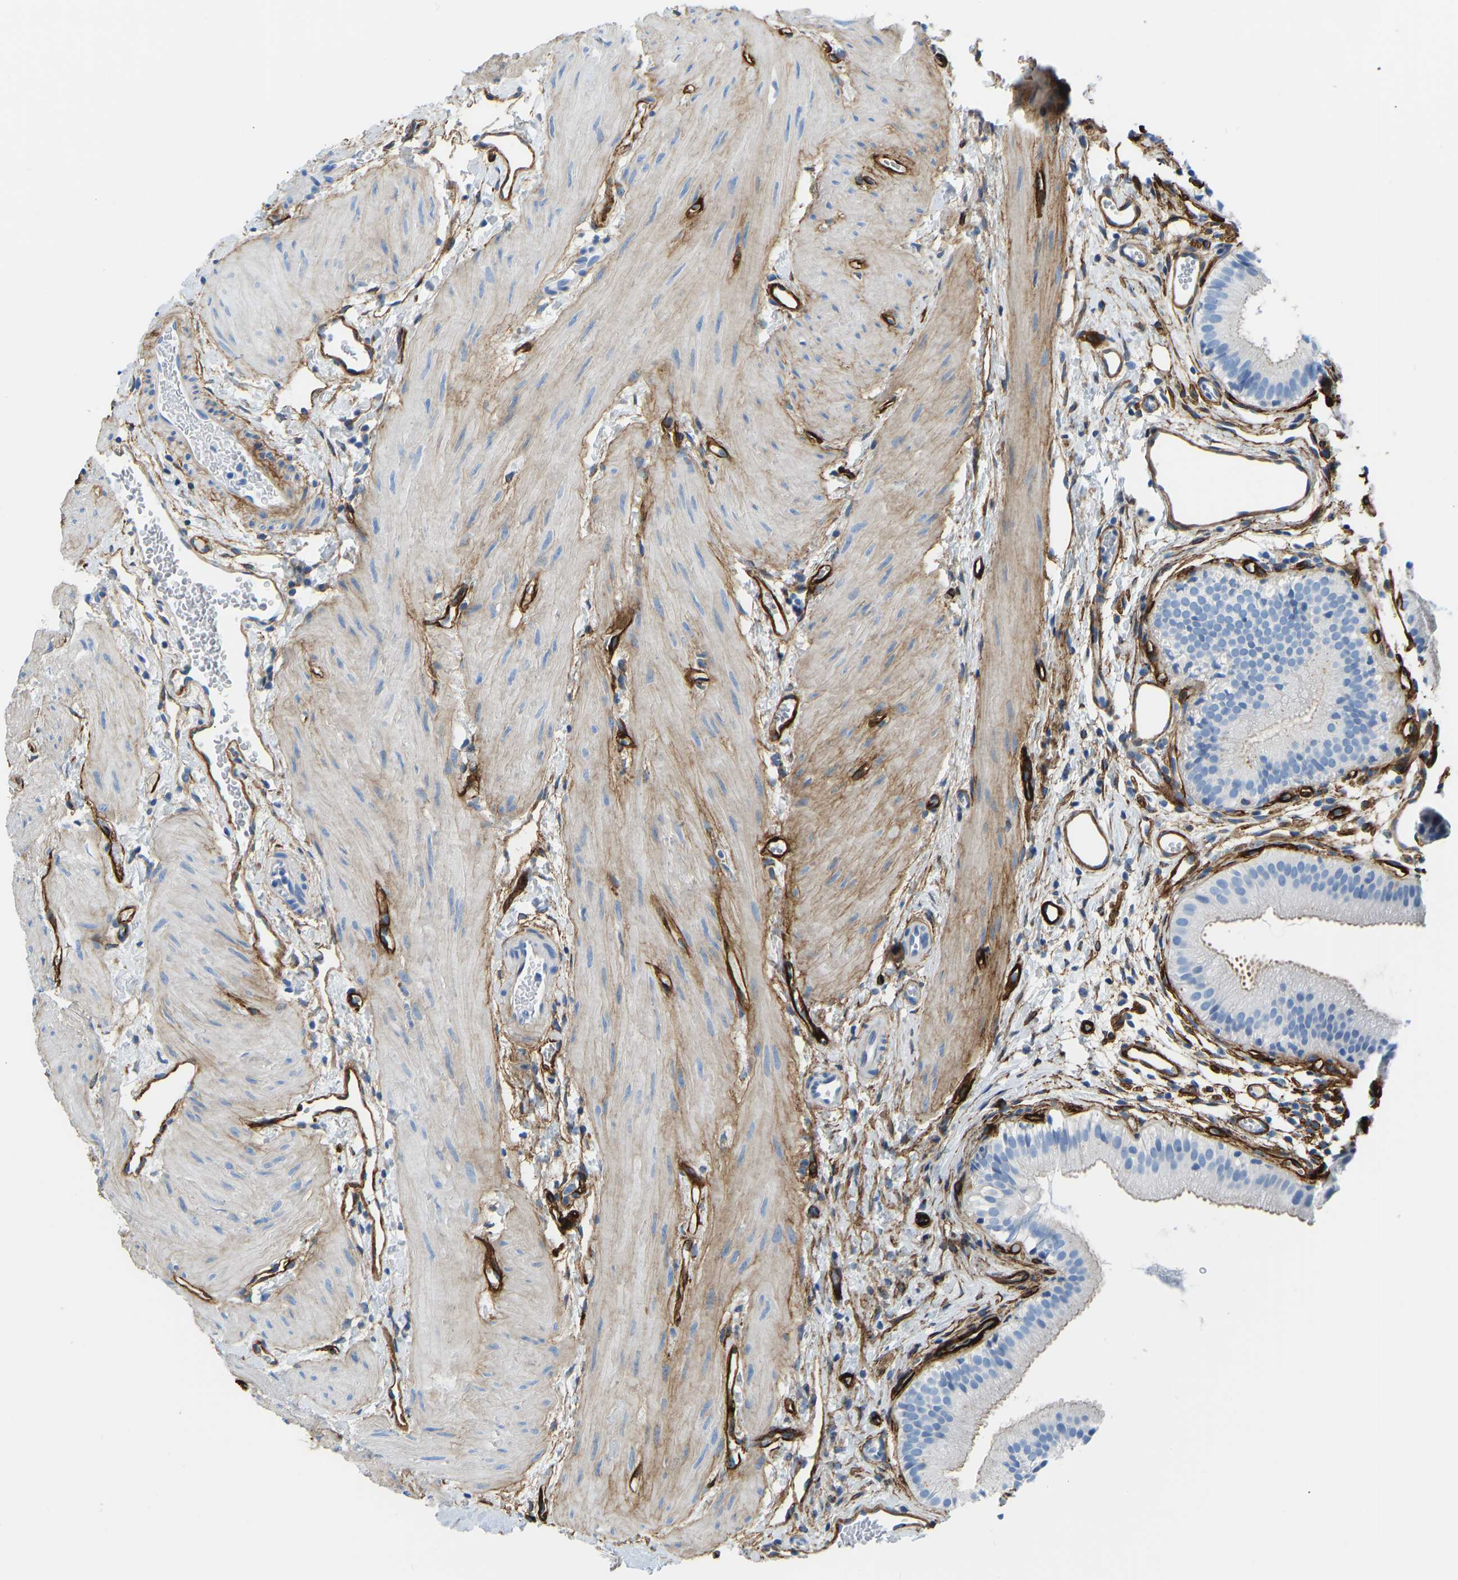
{"staining": {"intensity": "negative", "quantity": "none", "location": "none"}, "tissue": "gallbladder", "cell_type": "Glandular cells", "image_type": "normal", "snomed": [{"axis": "morphology", "description": "Normal tissue, NOS"}, {"axis": "topography", "description": "Gallbladder"}], "caption": "Immunohistochemistry (IHC) of benign gallbladder exhibits no staining in glandular cells.", "gene": "COL15A1", "patient": {"sex": "female", "age": 26}}